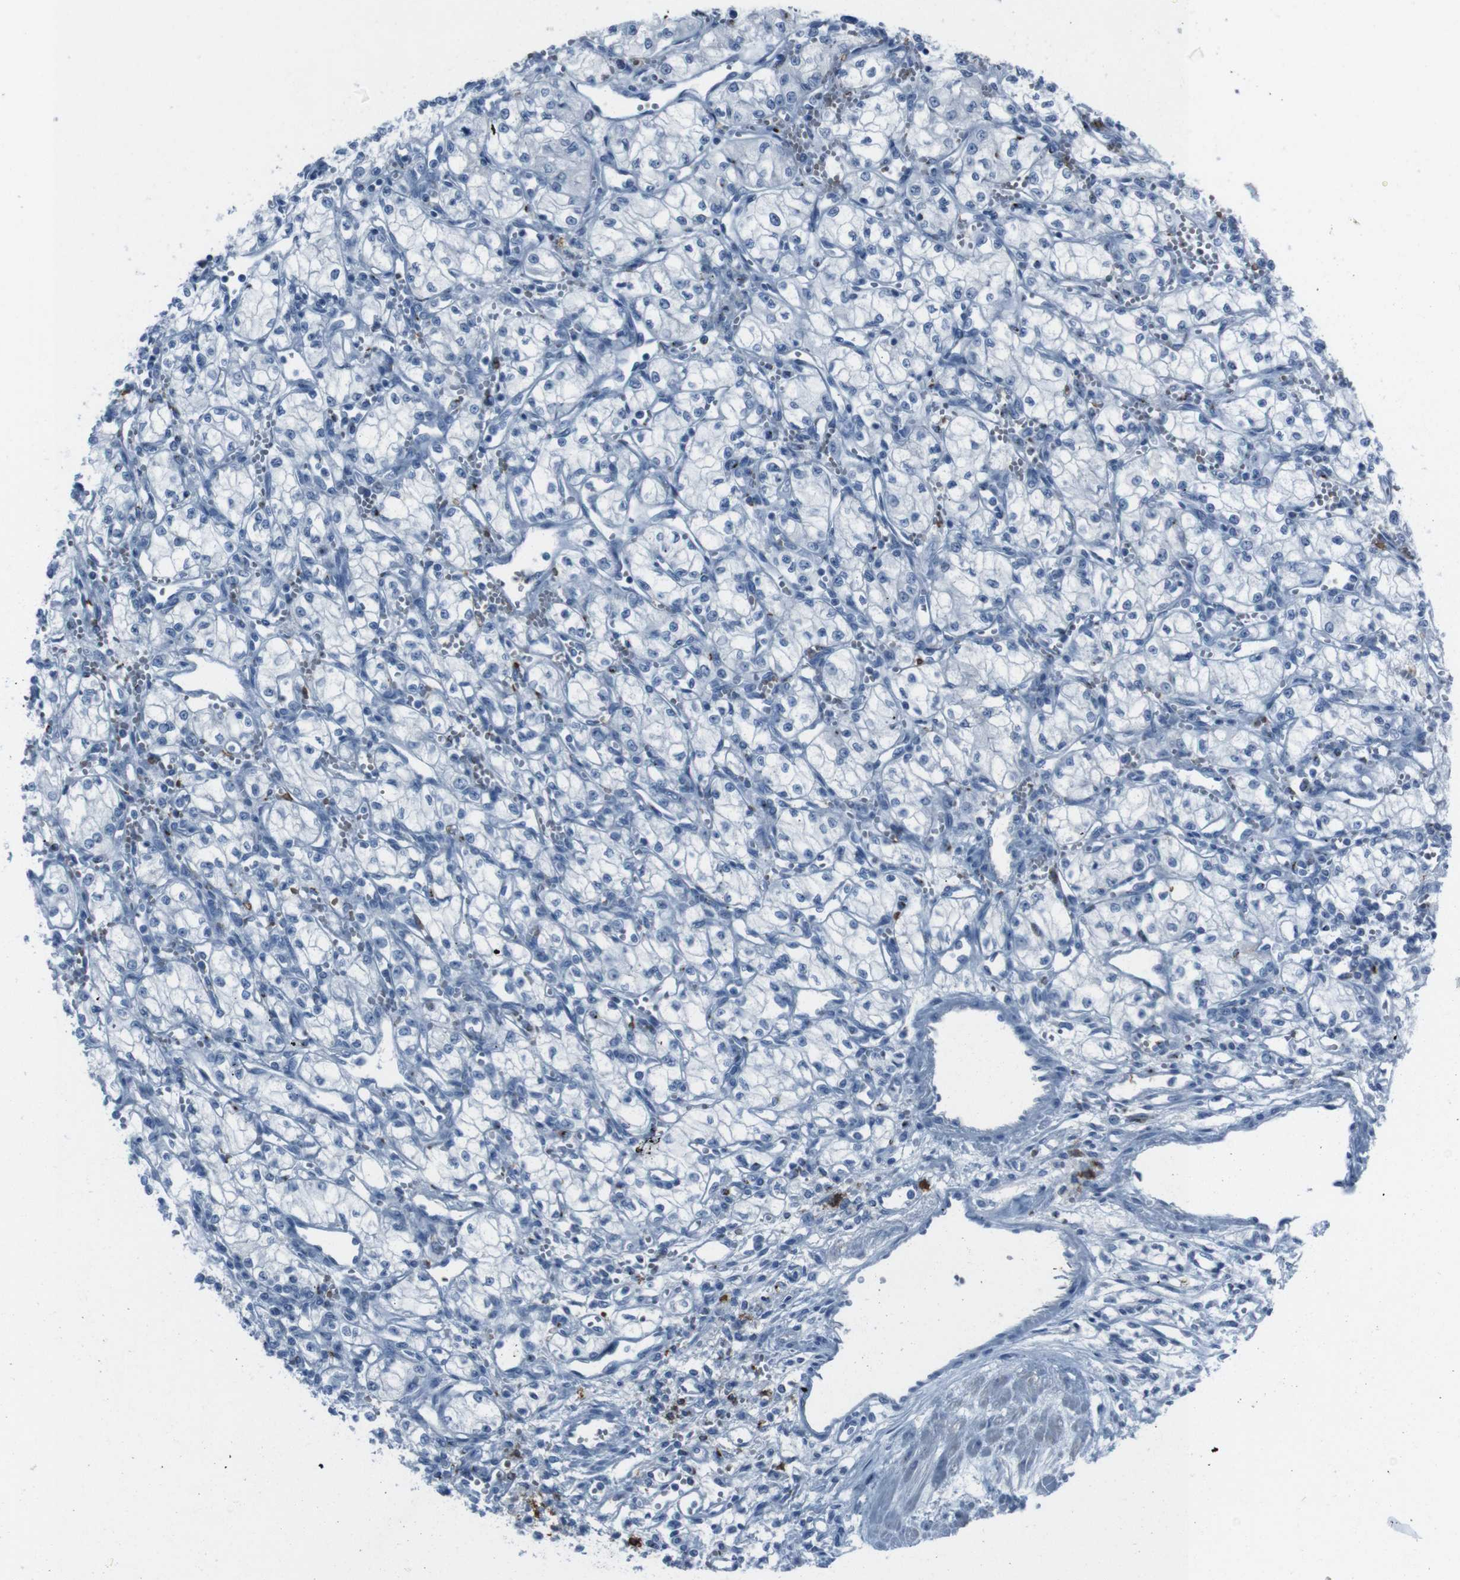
{"staining": {"intensity": "negative", "quantity": "none", "location": "none"}, "tissue": "renal cancer", "cell_type": "Tumor cells", "image_type": "cancer", "snomed": [{"axis": "morphology", "description": "Normal tissue, NOS"}, {"axis": "morphology", "description": "Adenocarcinoma, NOS"}, {"axis": "topography", "description": "Kidney"}], "caption": "Immunohistochemical staining of human adenocarcinoma (renal) exhibits no significant positivity in tumor cells.", "gene": "ST6GAL1", "patient": {"sex": "male", "age": 59}}